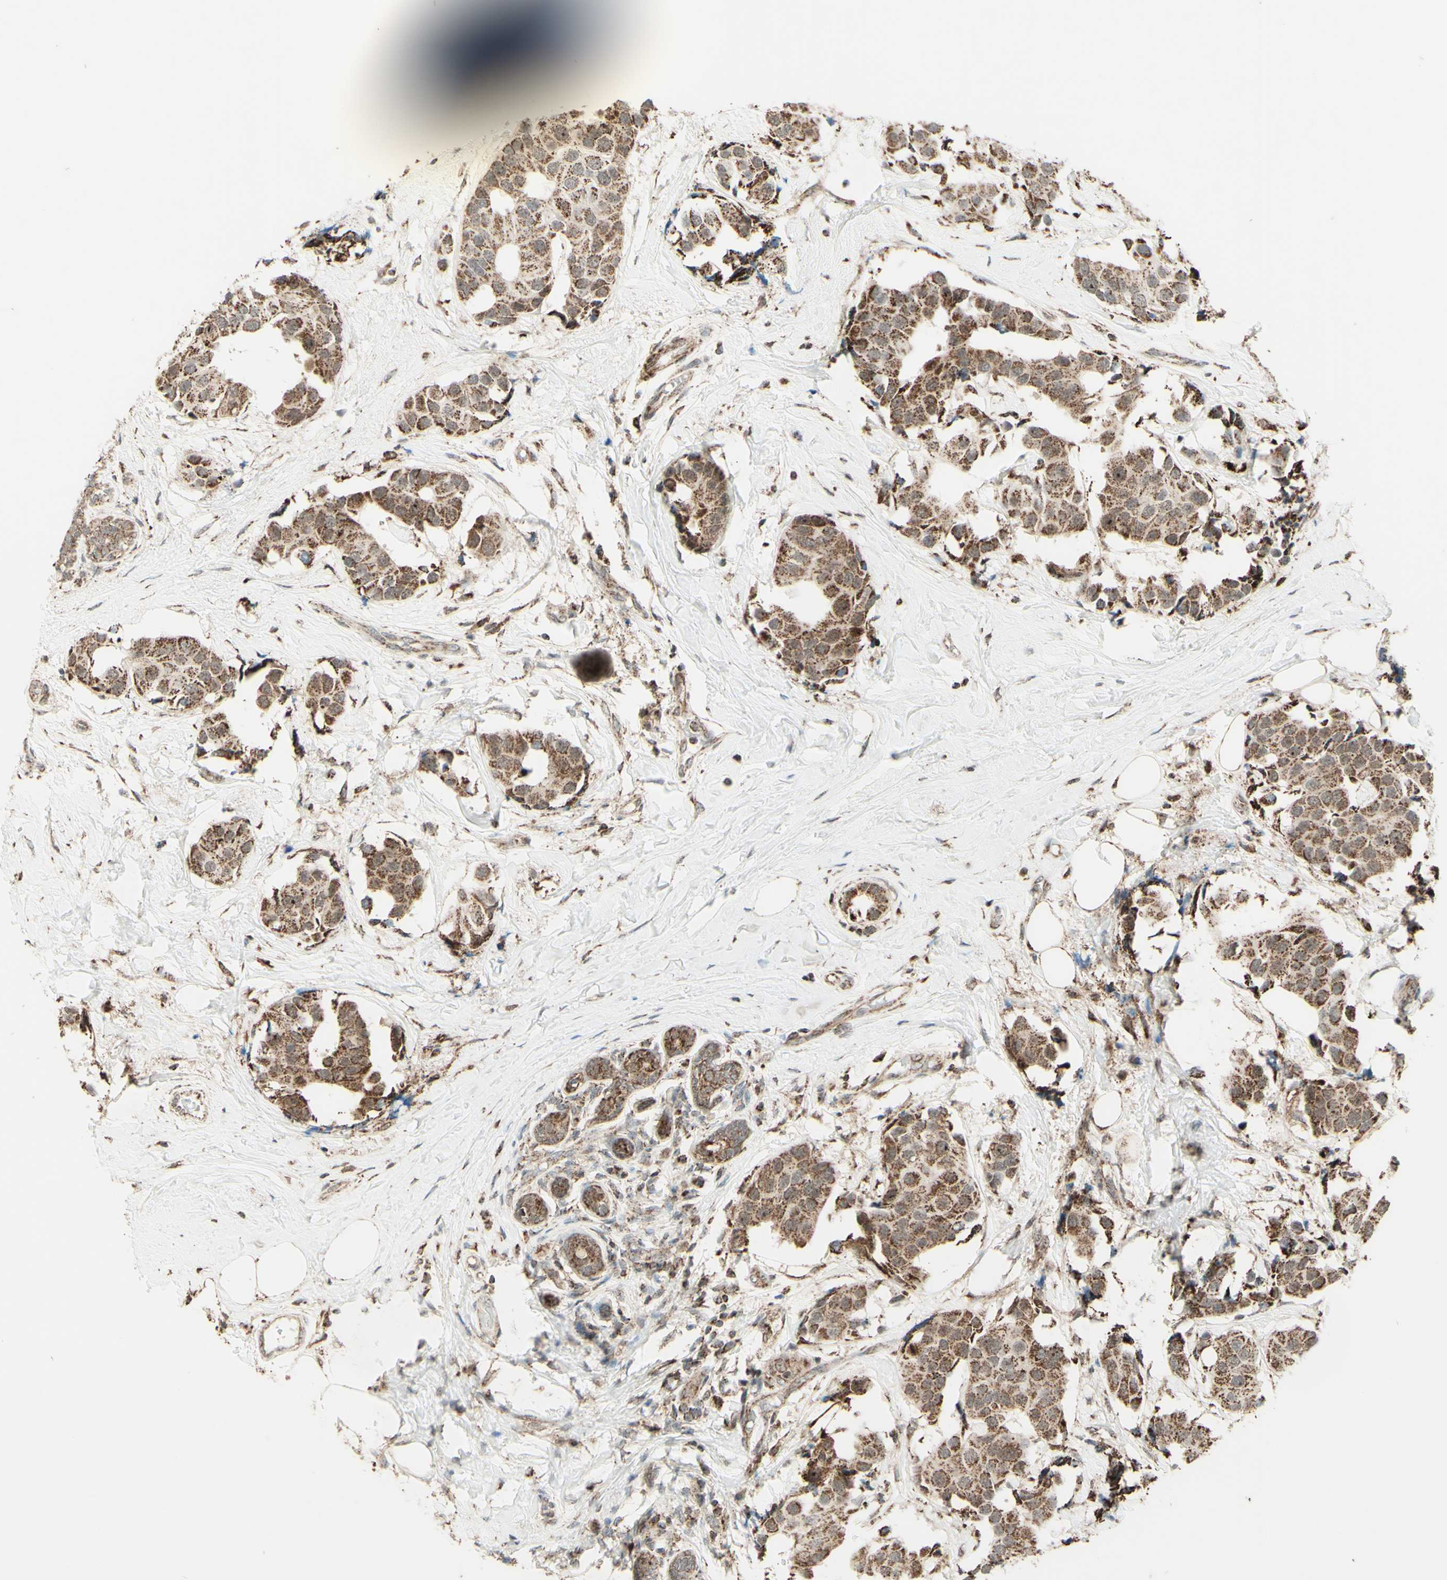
{"staining": {"intensity": "moderate", "quantity": ">75%", "location": "cytoplasmic/membranous"}, "tissue": "breast cancer", "cell_type": "Tumor cells", "image_type": "cancer", "snomed": [{"axis": "morphology", "description": "Normal tissue, NOS"}, {"axis": "morphology", "description": "Duct carcinoma"}, {"axis": "topography", "description": "Breast"}], "caption": "Tumor cells display moderate cytoplasmic/membranous positivity in approximately >75% of cells in breast cancer.", "gene": "DHRS3", "patient": {"sex": "female", "age": 39}}